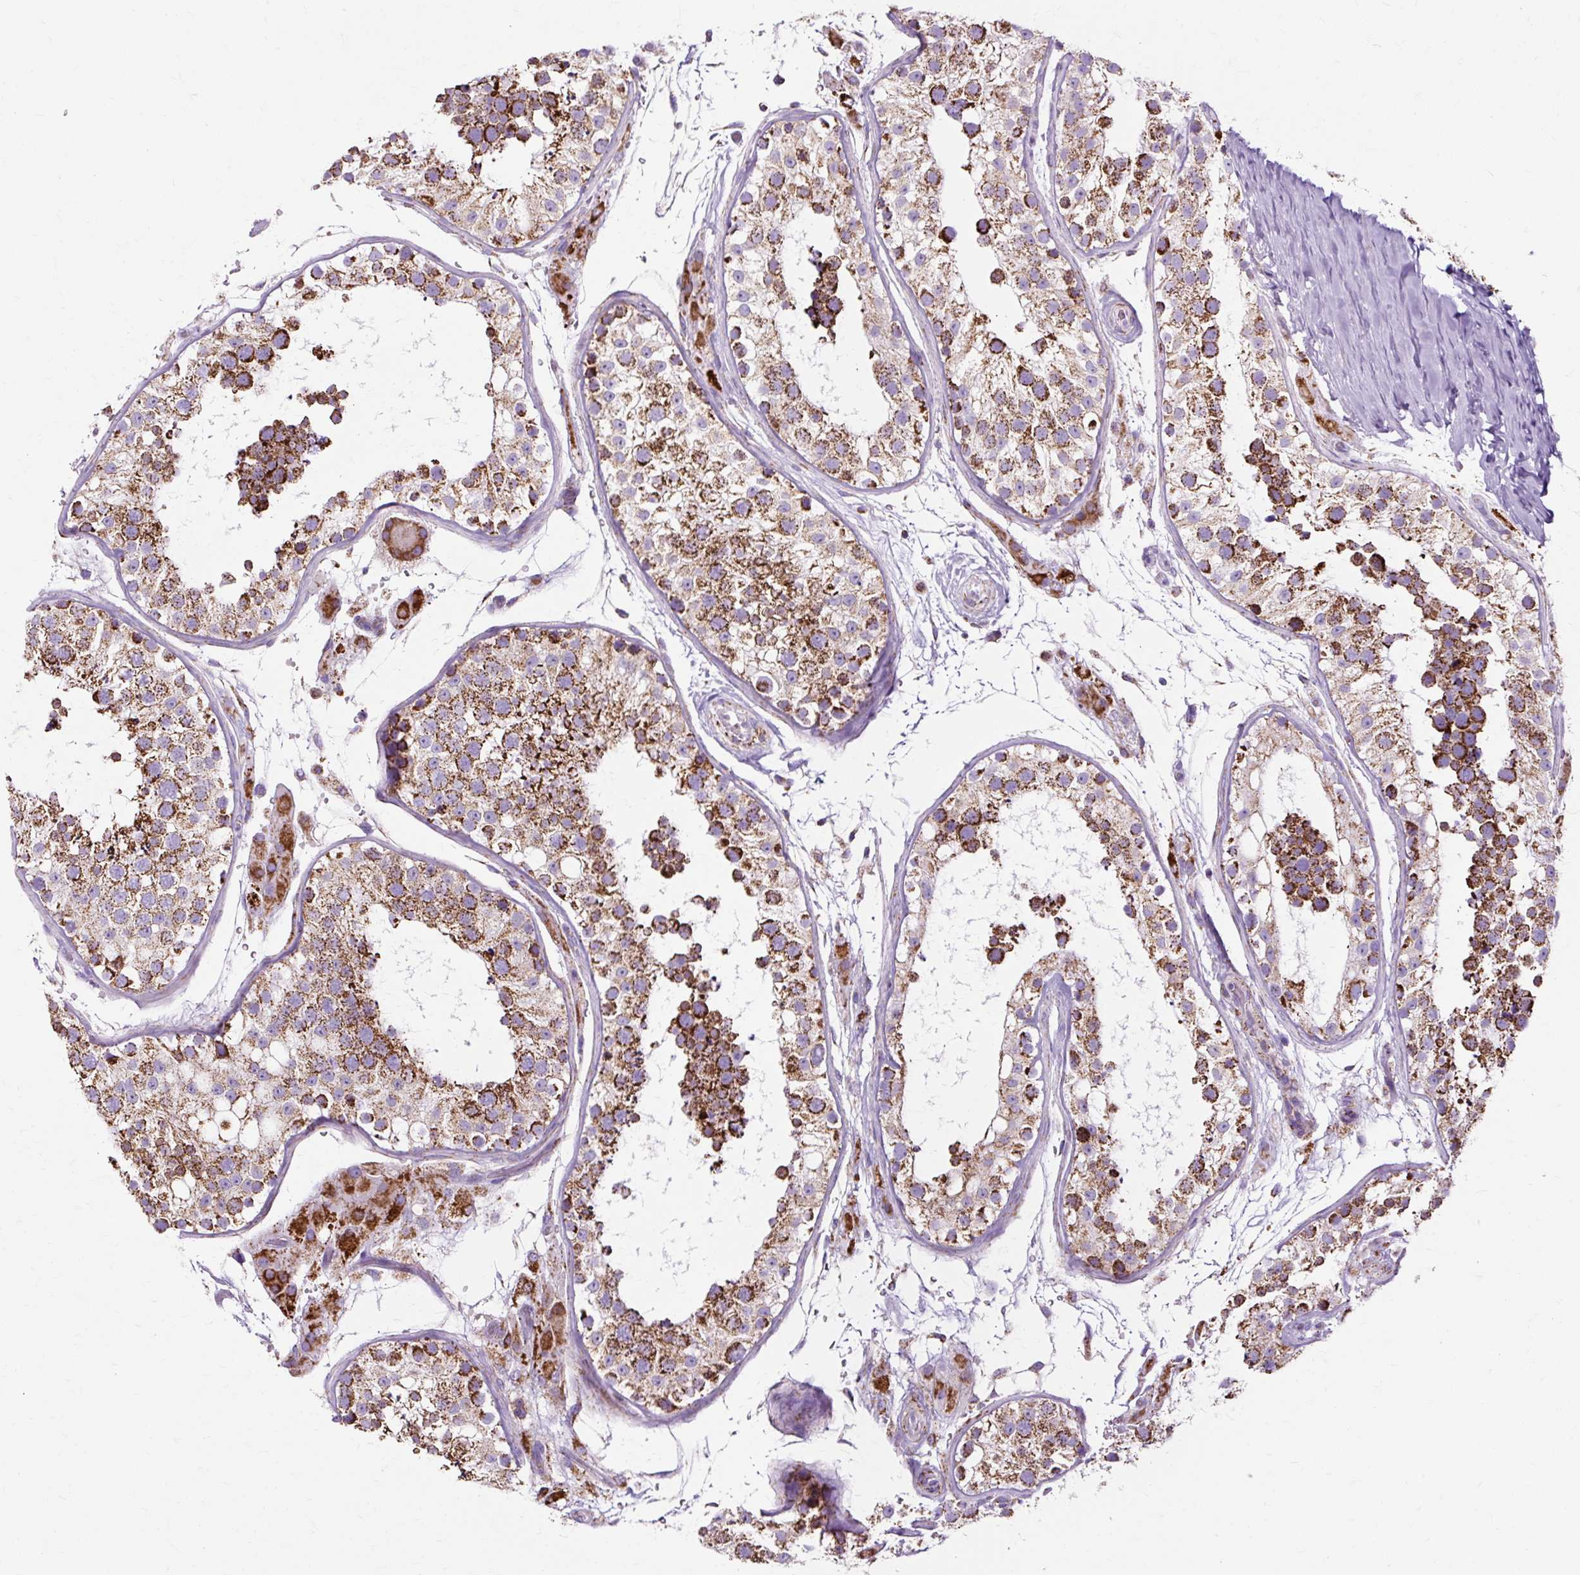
{"staining": {"intensity": "strong", "quantity": ">75%", "location": "cytoplasmic/membranous"}, "tissue": "testis", "cell_type": "Cells in seminiferous ducts", "image_type": "normal", "snomed": [{"axis": "morphology", "description": "Normal tissue, NOS"}, {"axis": "topography", "description": "Testis"}], "caption": "IHC micrograph of benign human testis stained for a protein (brown), which reveals high levels of strong cytoplasmic/membranous positivity in about >75% of cells in seminiferous ducts.", "gene": "DLAT", "patient": {"sex": "male", "age": 26}}